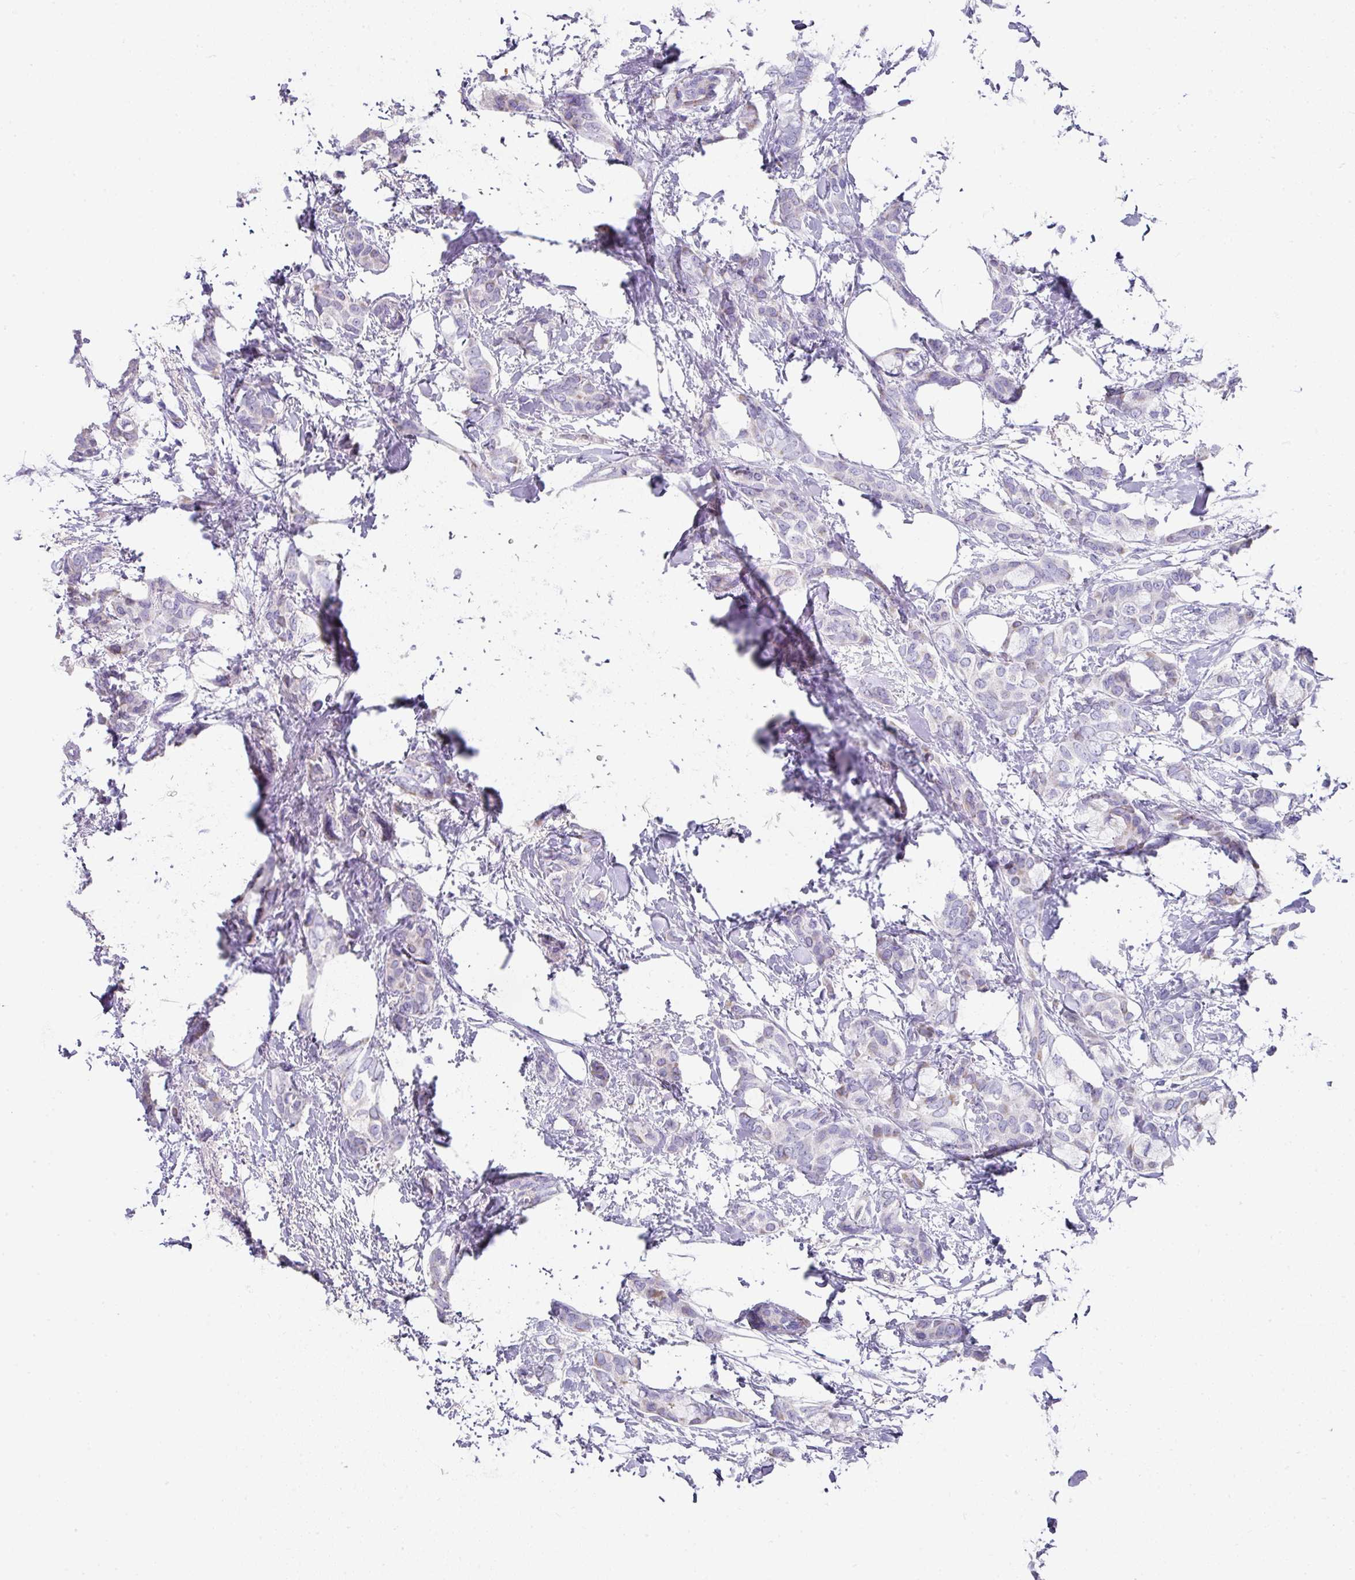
{"staining": {"intensity": "negative", "quantity": "none", "location": "none"}, "tissue": "breast cancer", "cell_type": "Tumor cells", "image_type": "cancer", "snomed": [{"axis": "morphology", "description": "Duct carcinoma"}, {"axis": "topography", "description": "Breast"}], "caption": "This is a micrograph of immunohistochemistry (IHC) staining of breast intraductal carcinoma, which shows no expression in tumor cells.", "gene": "TARM1", "patient": {"sex": "female", "age": 73}}